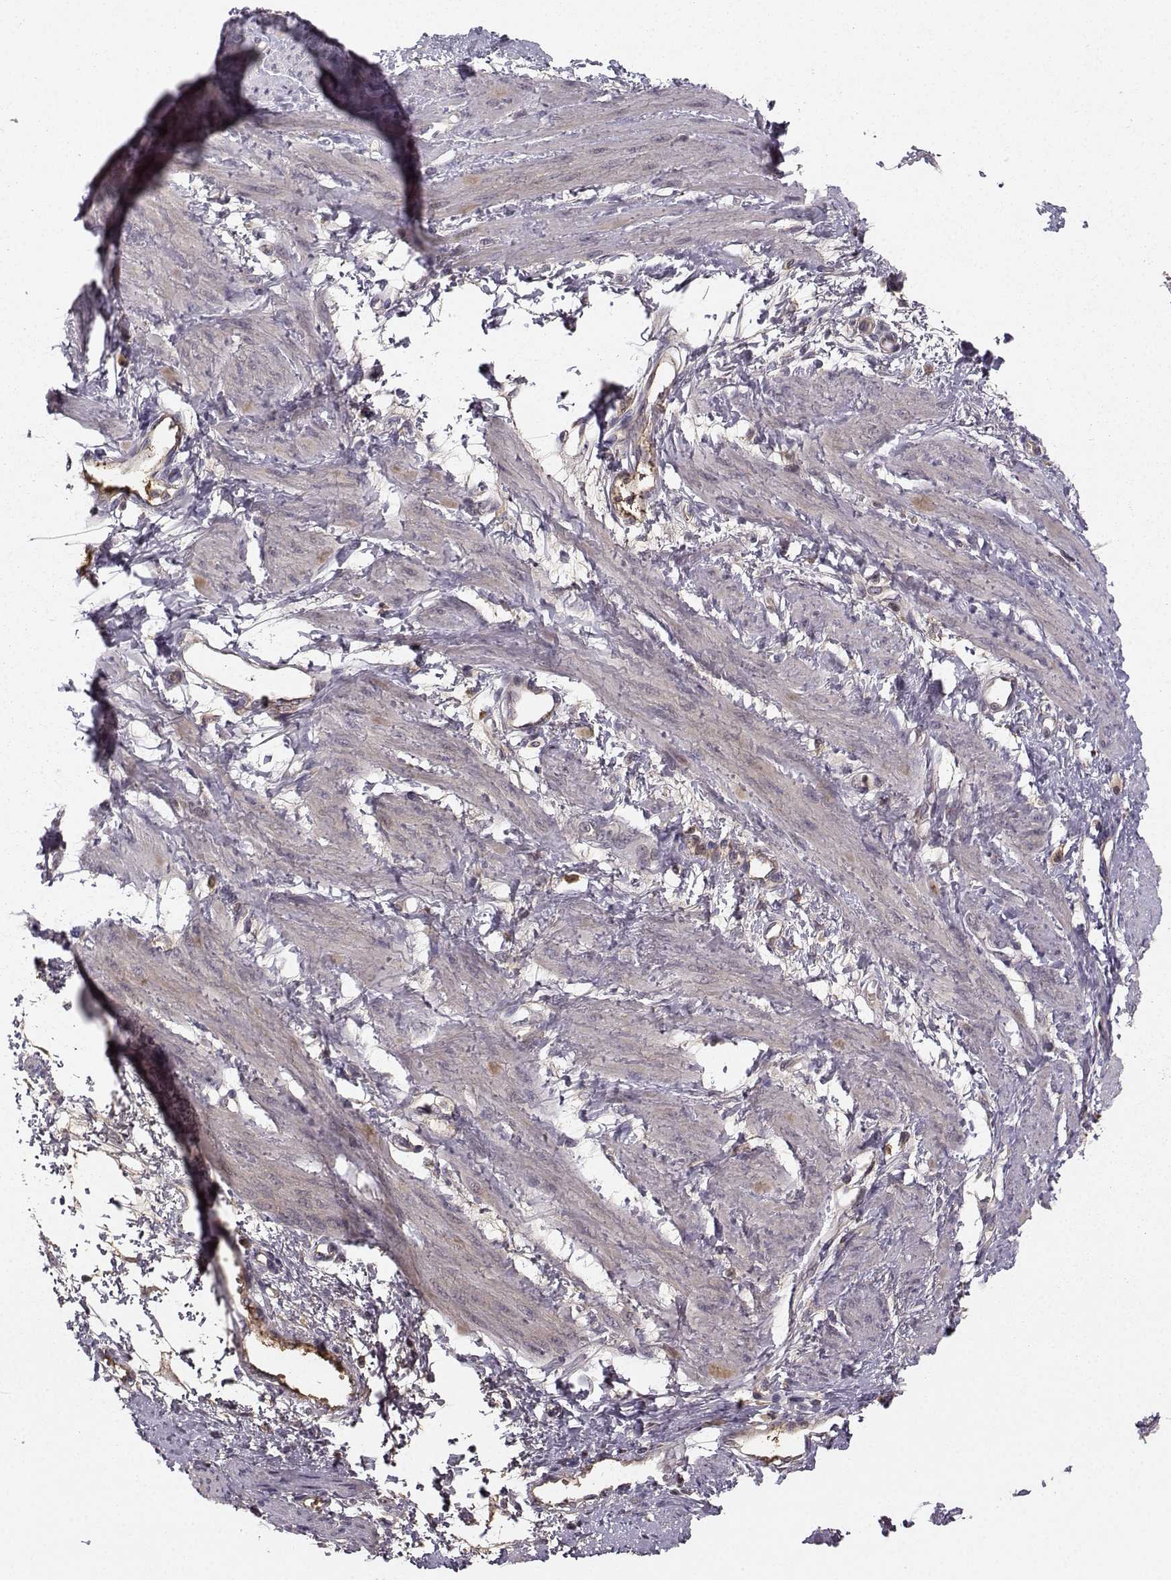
{"staining": {"intensity": "weak", "quantity": "<25%", "location": "cytoplasmic/membranous"}, "tissue": "smooth muscle", "cell_type": "Smooth muscle cells", "image_type": "normal", "snomed": [{"axis": "morphology", "description": "Normal tissue, NOS"}, {"axis": "topography", "description": "Smooth muscle"}, {"axis": "topography", "description": "Uterus"}], "caption": "Smooth muscle cells show no significant staining in benign smooth muscle. (Immunohistochemistry, brightfield microscopy, high magnification).", "gene": "WNT6", "patient": {"sex": "female", "age": 39}}